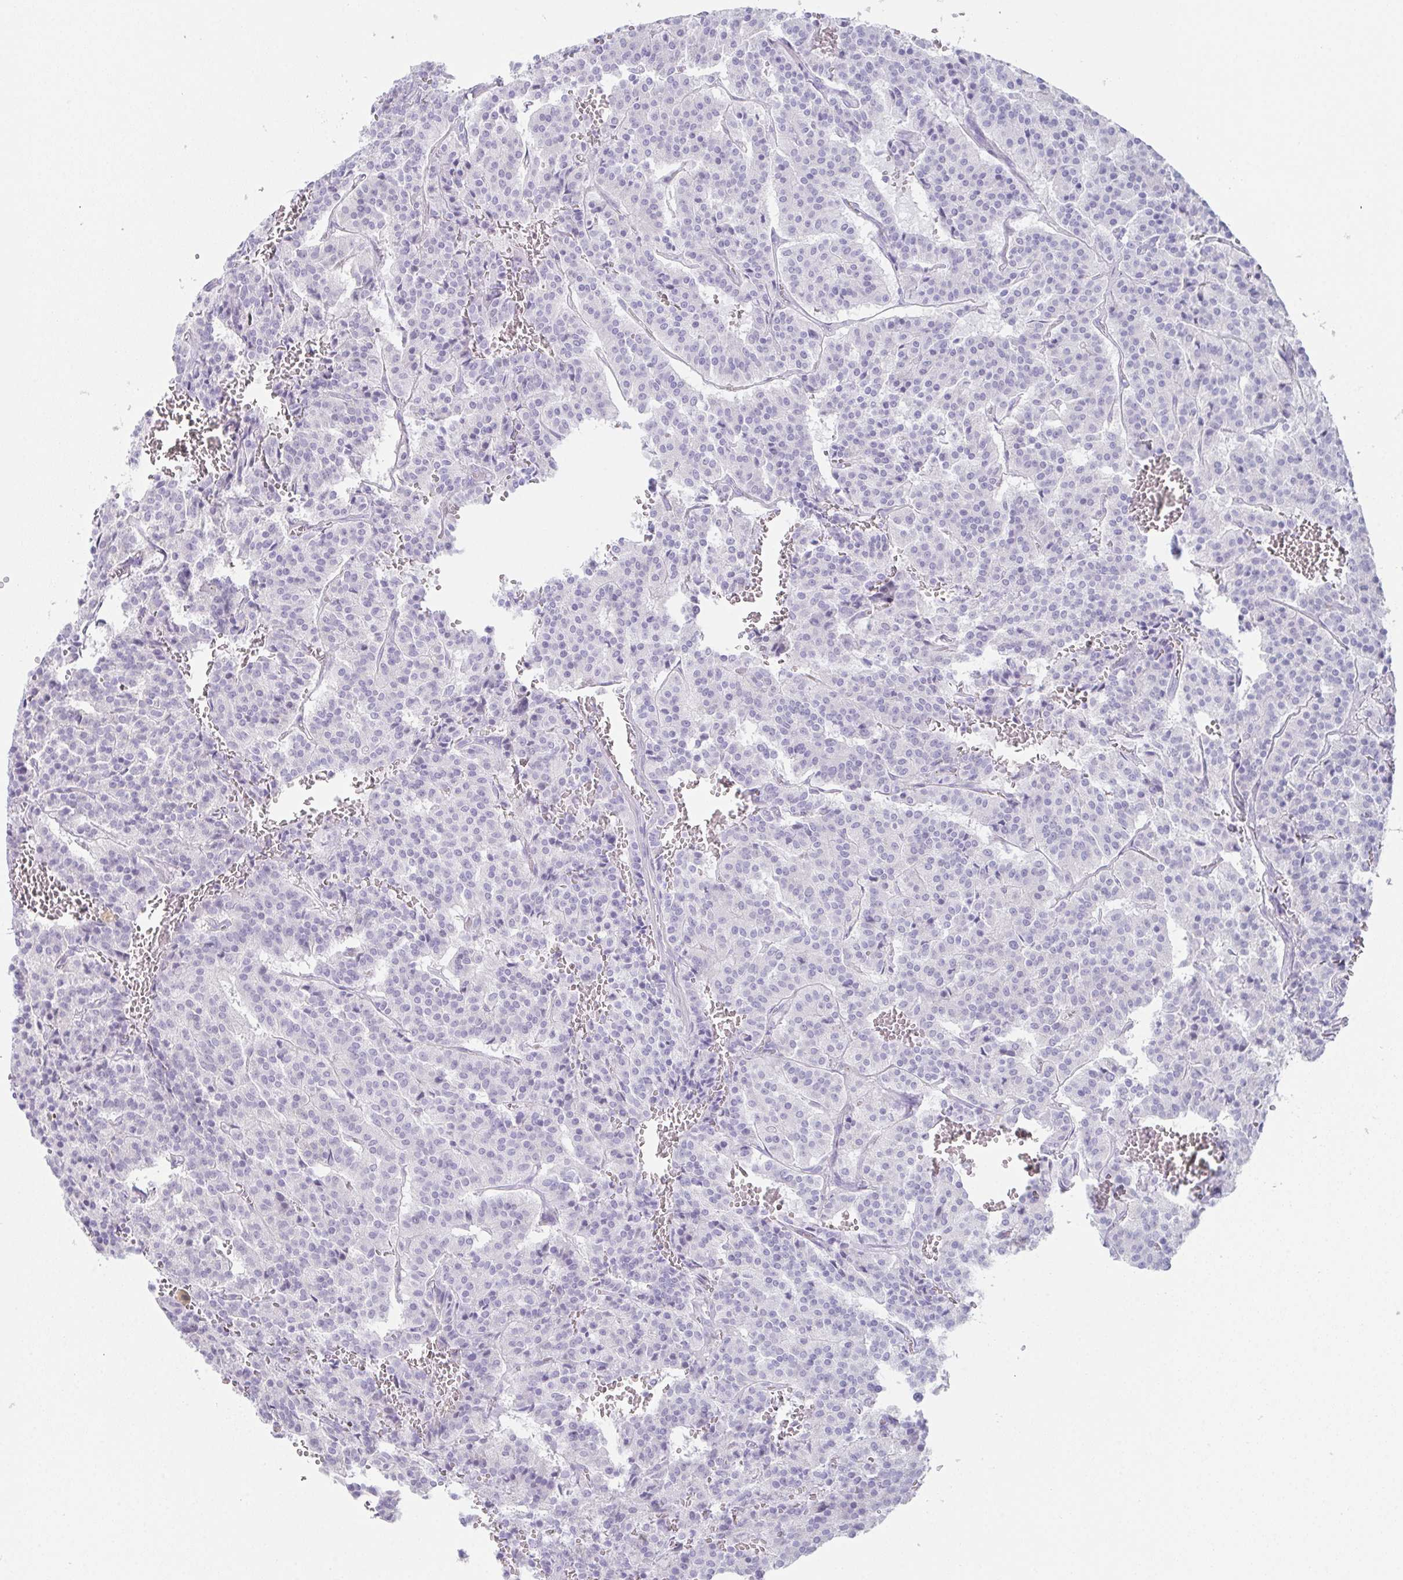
{"staining": {"intensity": "negative", "quantity": "none", "location": "none"}, "tissue": "carcinoid", "cell_type": "Tumor cells", "image_type": "cancer", "snomed": [{"axis": "morphology", "description": "Carcinoid, malignant, NOS"}, {"axis": "topography", "description": "Lung"}], "caption": "DAB (3,3'-diaminobenzidine) immunohistochemical staining of human carcinoid exhibits no significant positivity in tumor cells.", "gene": "TEX19", "patient": {"sex": "male", "age": 70}}